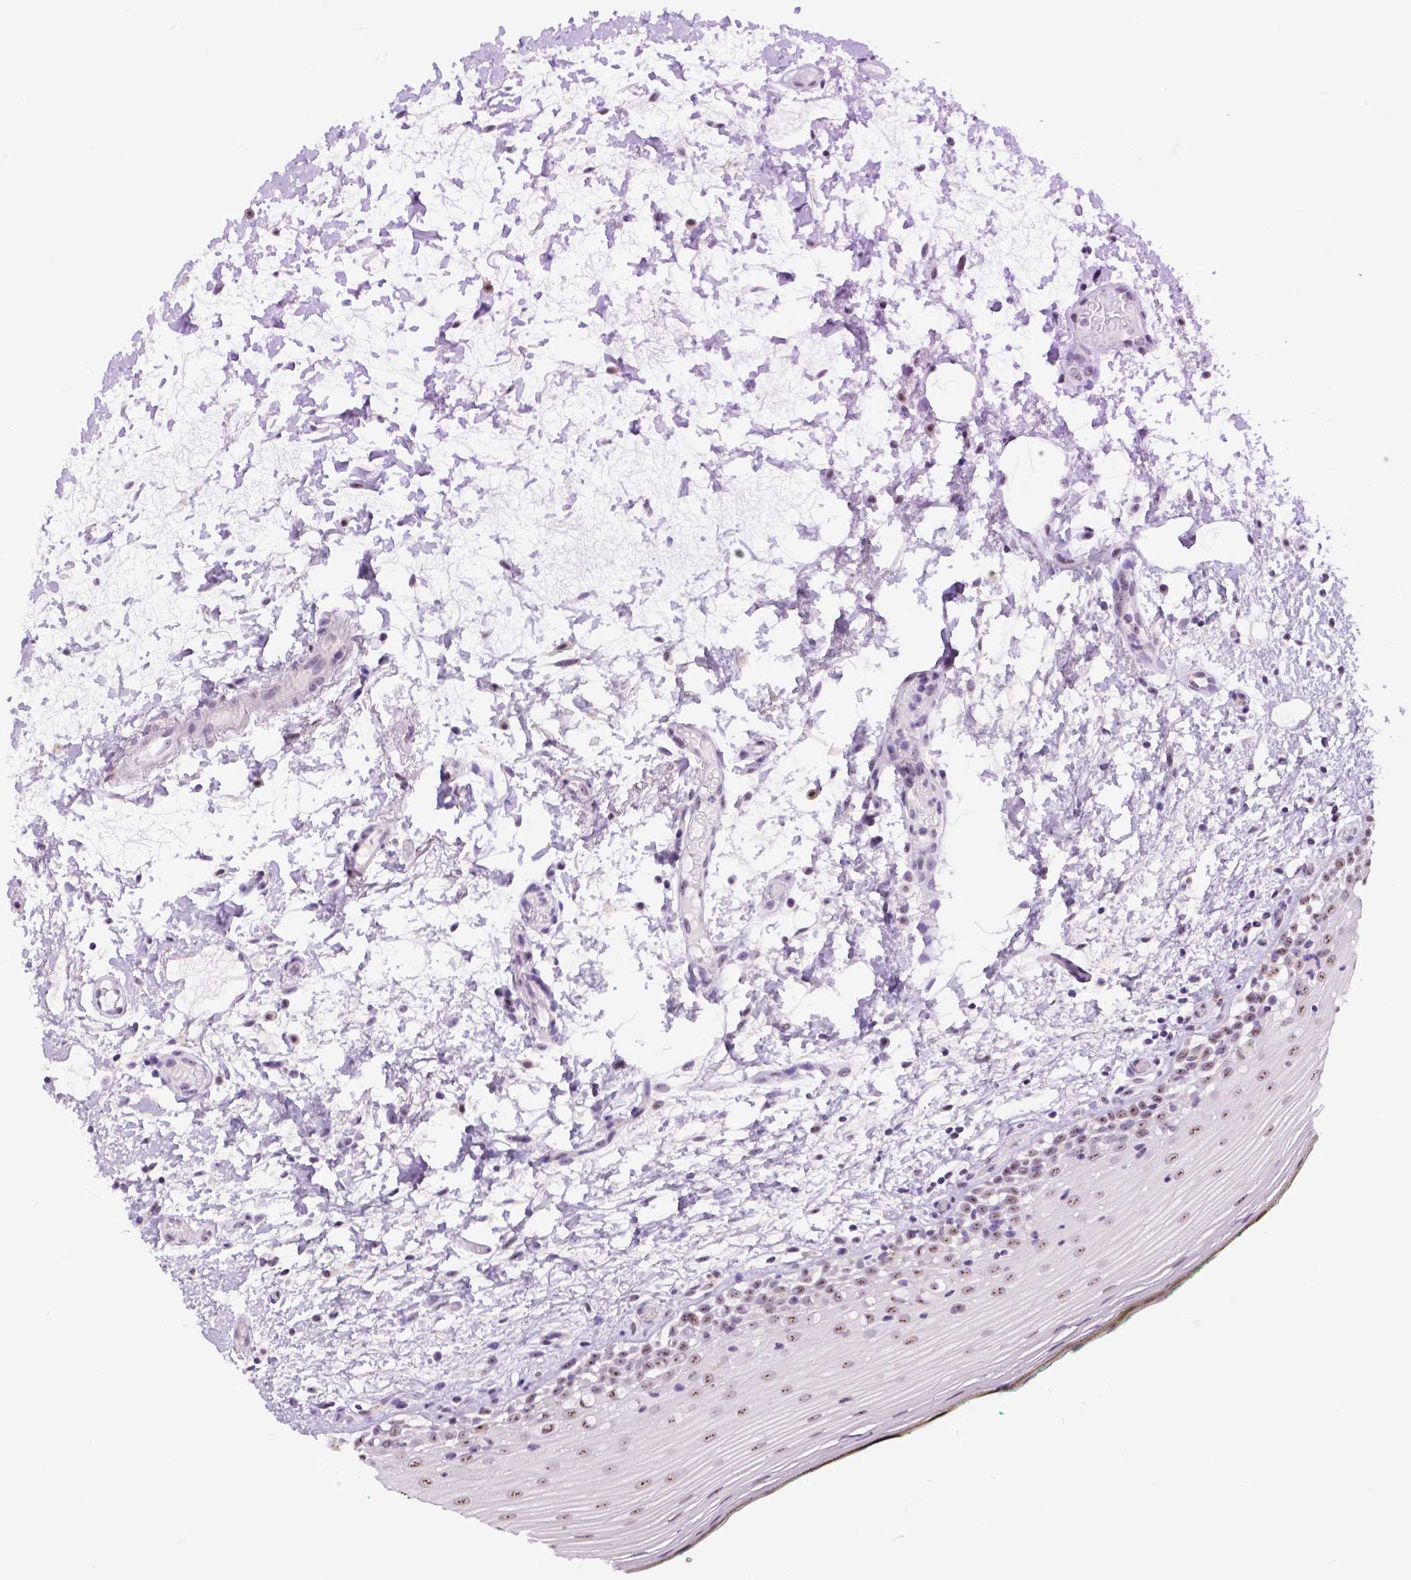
{"staining": {"intensity": "weak", "quantity": ">75%", "location": "nuclear"}, "tissue": "oral mucosa", "cell_type": "Squamous epithelial cells", "image_type": "normal", "snomed": [{"axis": "morphology", "description": "Normal tissue, NOS"}, {"axis": "topography", "description": "Oral tissue"}], "caption": "Unremarkable oral mucosa was stained to show a protein in brown. There is low levels of weak nuclear expression in approximately >75% of squamous epithelial cells. The protein of interest is shown in brown color, while the nuclei are stained blue.", "gene": "NHP2", "patient": {"sex": "female", "age": 83}}